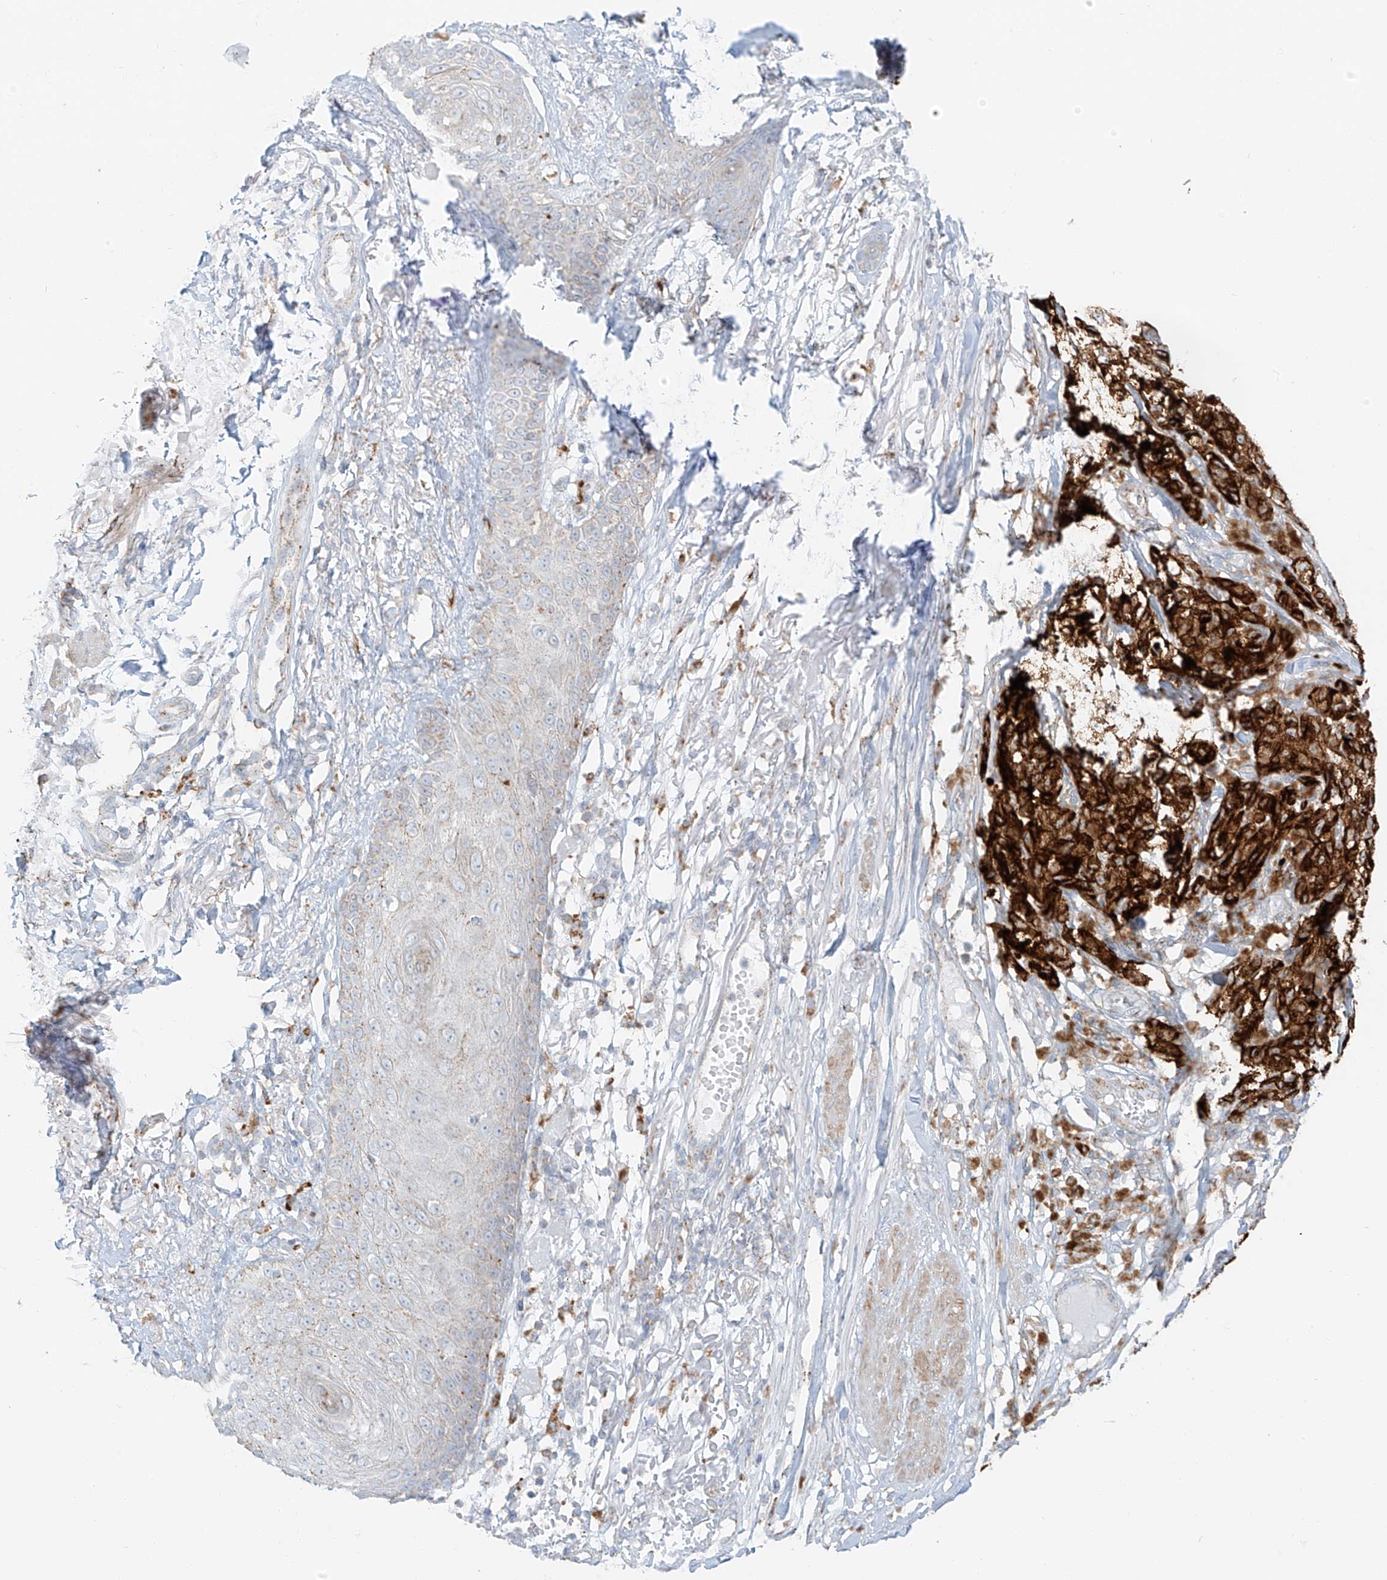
{"staining": {"intensity": "strong", "quantity": ">75%", "location": "cytoplasmic/membranous"}, "tissue": "melanoma", "cell_type": "Tumor cells", "image_type": "cancer", "snomed": [{"axis": "morphology", "description": "Malignant melanoma, NOS"}, {"axis": "topography", "description": "Skin"}], "caption": "Approximately >75% of tumor cells in malignant melanoma demonstrate strong cytoplasmic/membranous protein positivity as visualized by brown immunohistochemical staining.", "gene": "SLC35F6", "patient": {"sex": "female", "age": 82}}